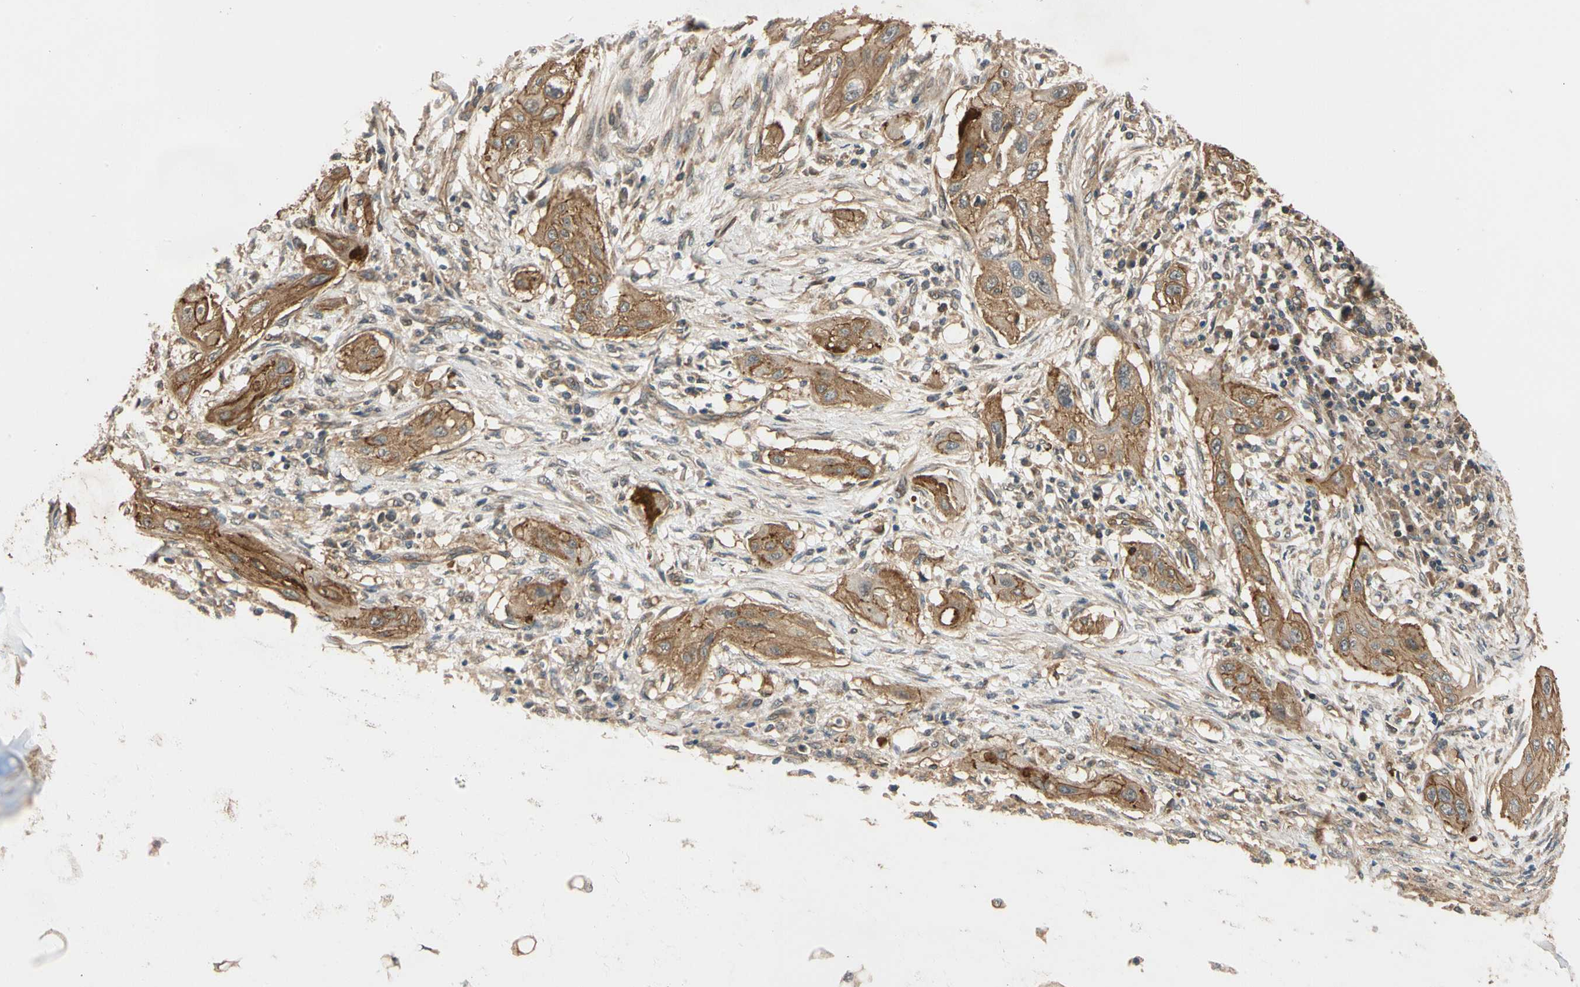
{"staining": {"intensity": "strong", "quantity": ">75%", "location": "cytoplasmic/membranous"}, "tissue": "lung cancer", "cell_type": "Tumor cells", "image_type": "cancer", "snomed": [{"axis": "morphology", "description": "Squamous cell carcinoma, NOS"}, {"axis": "topography", "description": "Lung"}], "caption": "Tumor cells demonstrate high levels of strong cytoplasmic/membranous expression in about >75% of cells in human lung cancer.", "gene": "MGRN1", "patient": {"sex": "female", "age": 47}}